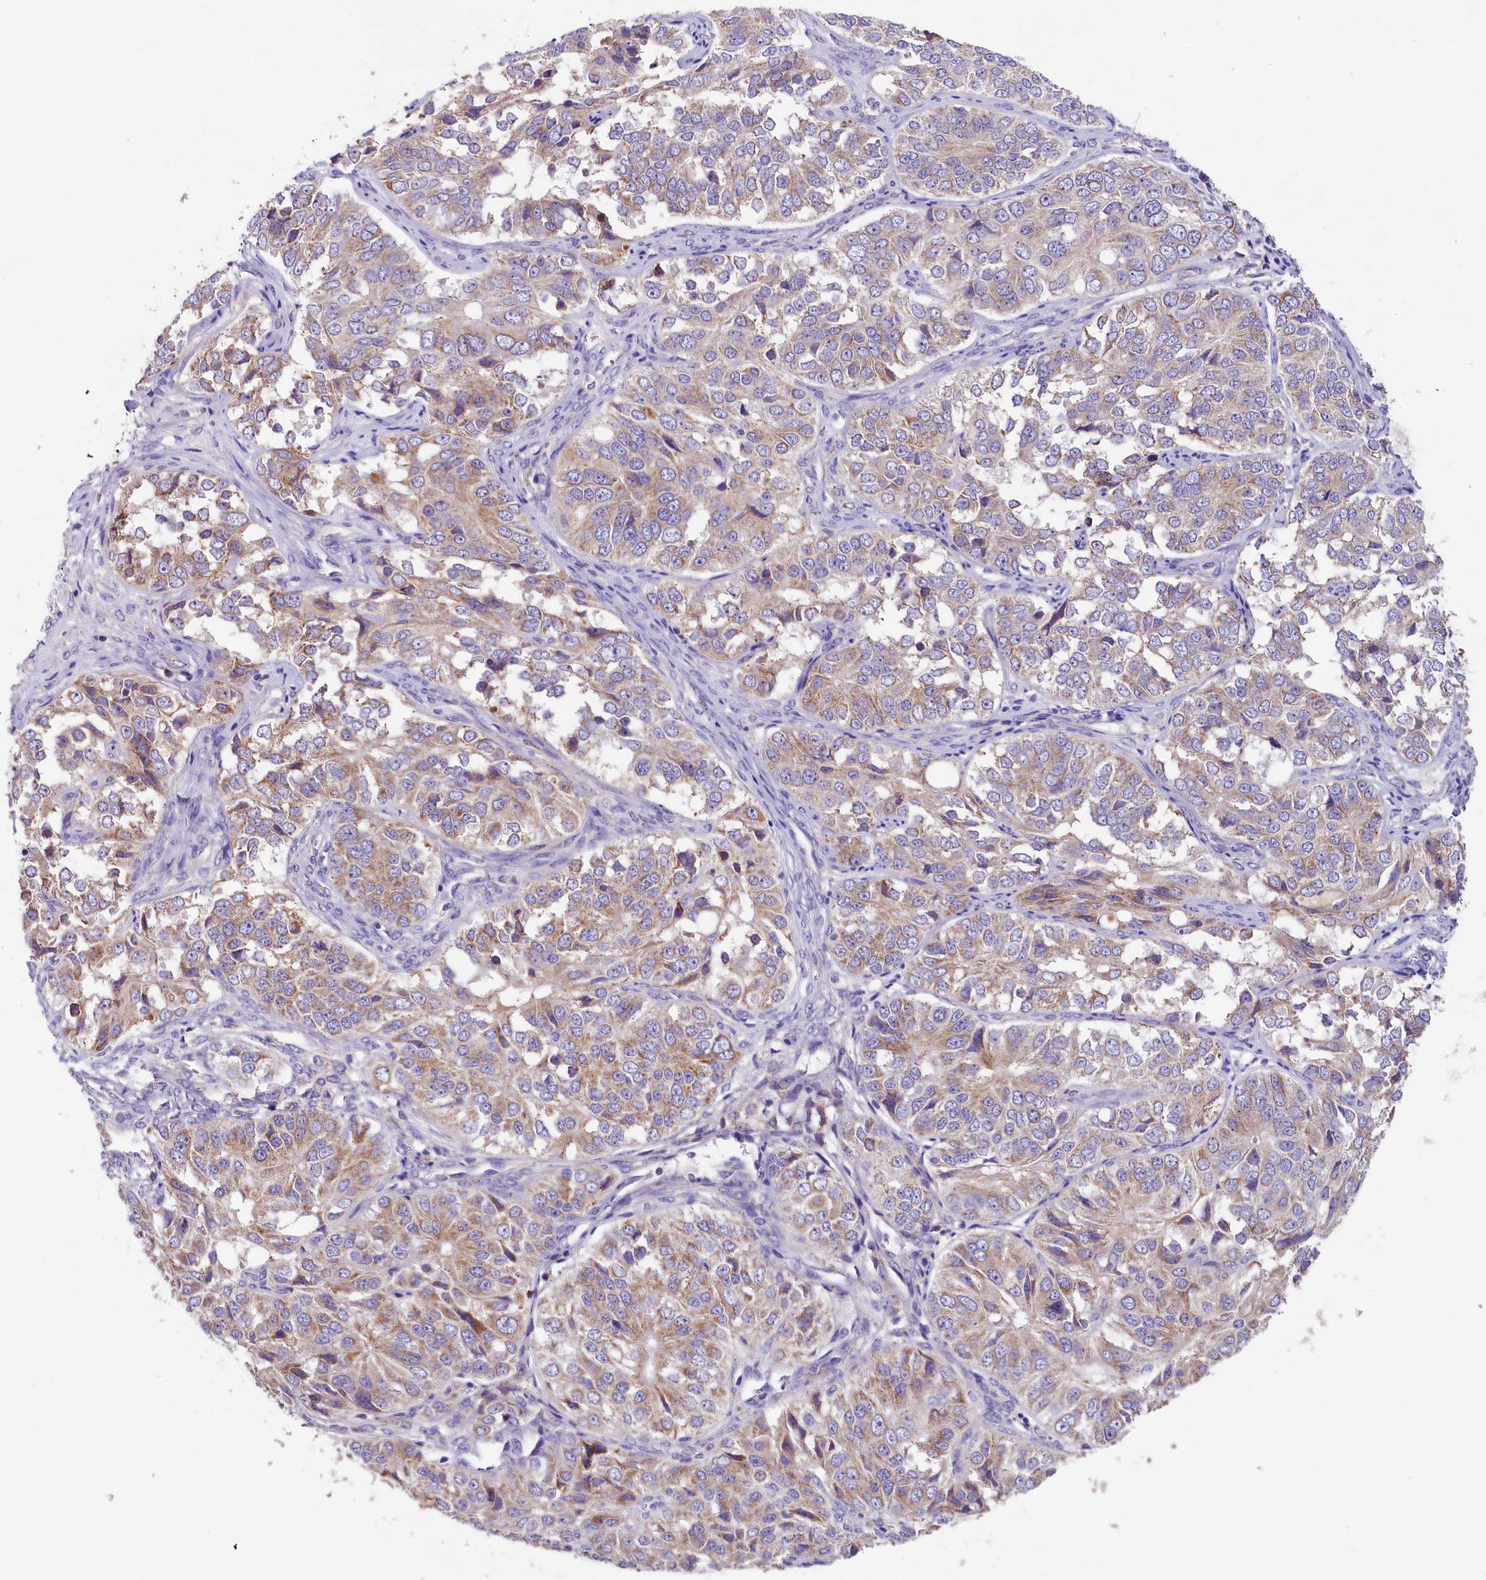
{"staining": {"intensity": "weak", "quantity": ">75%", "location": "cytoplasmic/membranous"}, "tissue": "ovarian cancer", "cell_type": "Tumor cells", "image_type": "cancer", "snomed": [{"axis": "morphology", "description": "Carcinoma, endometroid"}, {"axis": "topography", "description": "Ovary"}], "caption": "Endometroid carcinoma (ovarian) stained with a brown dye demonstrates weak cytoplasmic/membranous positive positivity in approximately >75% of tumor cells.", "gene": "PMPCB", "patient": {"sex": "female", "age": 51}}